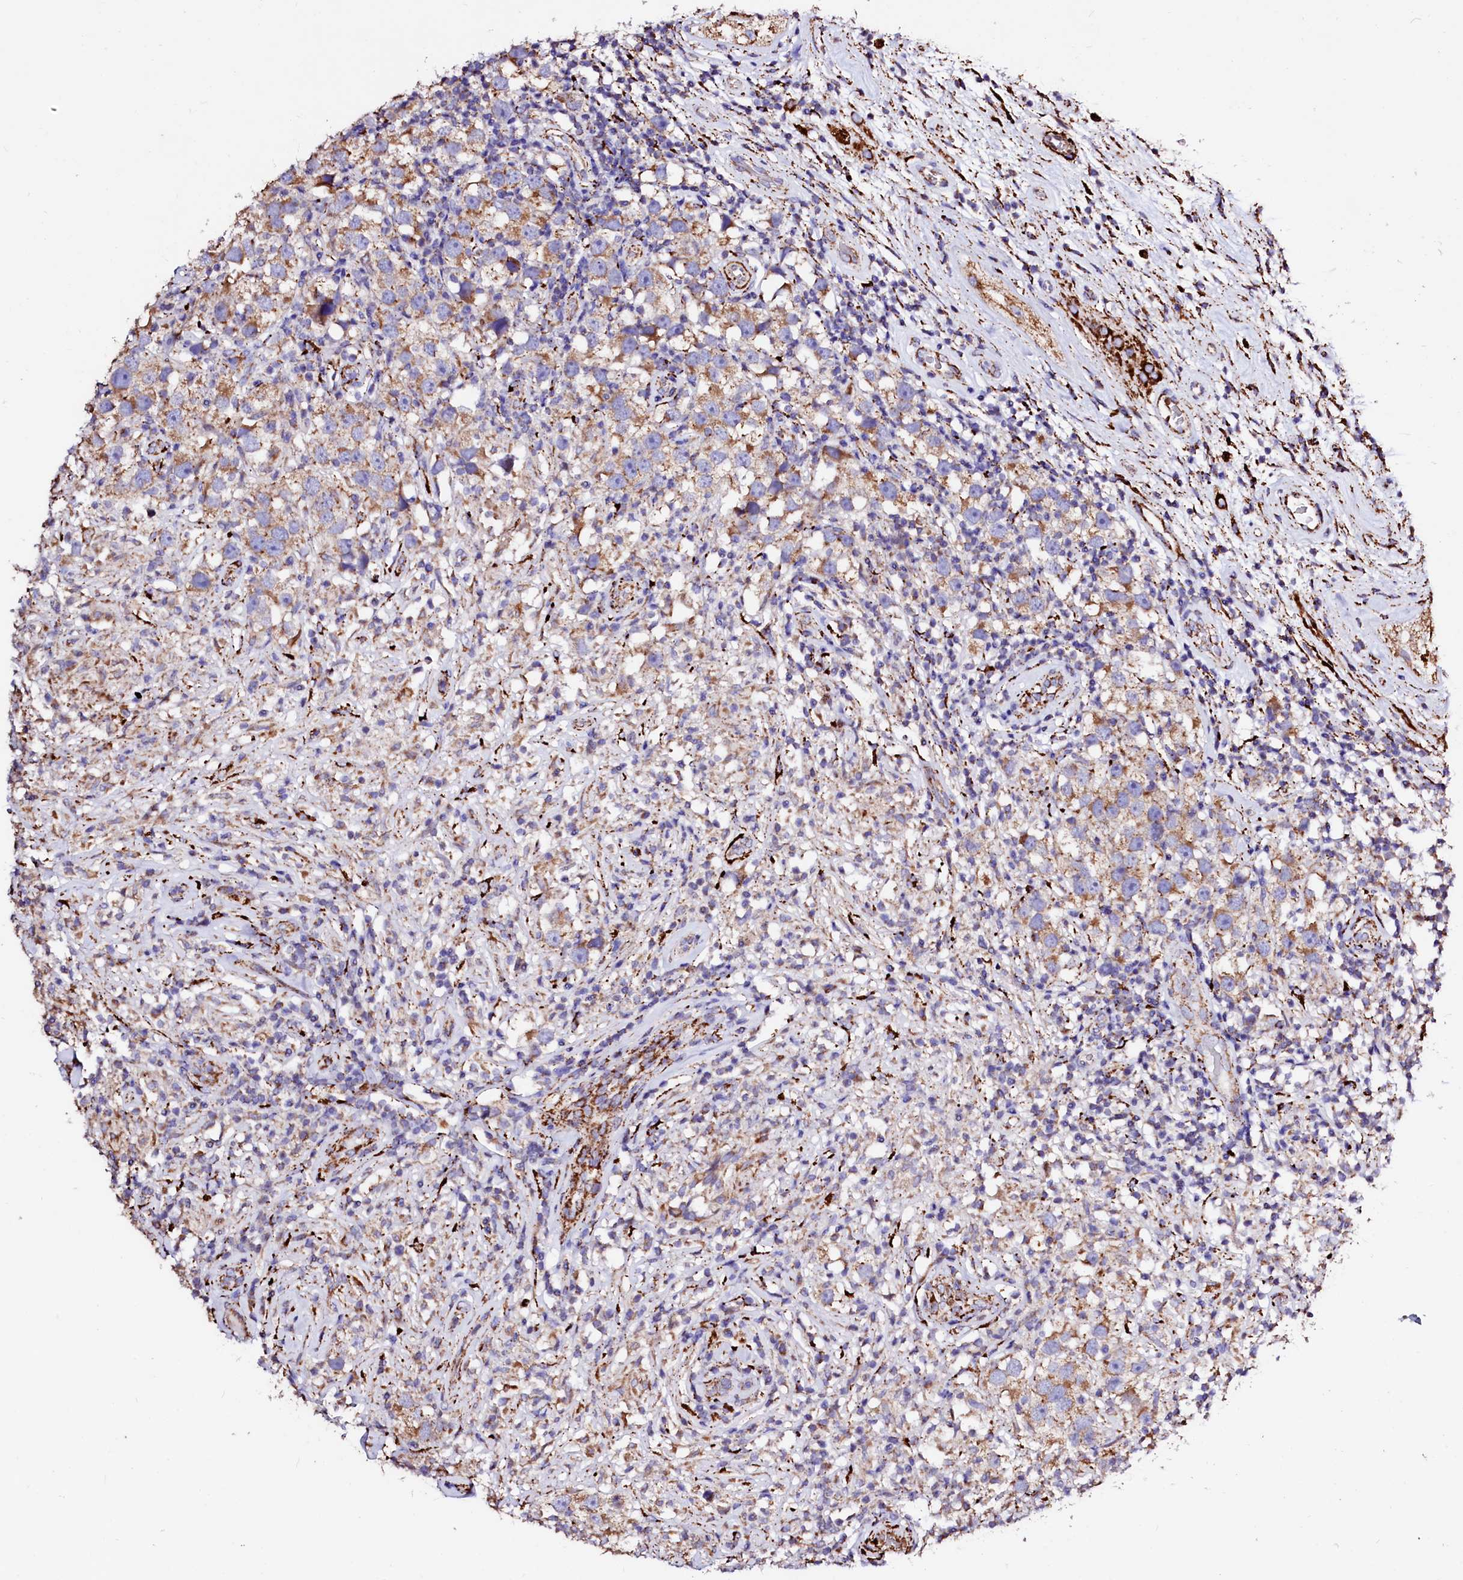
{"staining": {"intensity": "moderate", "quantity": ">75%", "location": "cytoplasmic/membranous"}, "tissue": "testis cancer", "cell_type": "Tumor cells", "image_type": "cancer", "snomed": [{"axis": "morphology", "description": "Seminoma, NOS"}, {"axis": "topography", "description": "Testis"}], "caption": "The micrograph demonstrates a brown stain indicating the presence of a protein in the cytoplasmic/membranous of tumor cells in testis cancer.", "gene": "MAOB", "patient": {"sex": "male", "age": 49}}